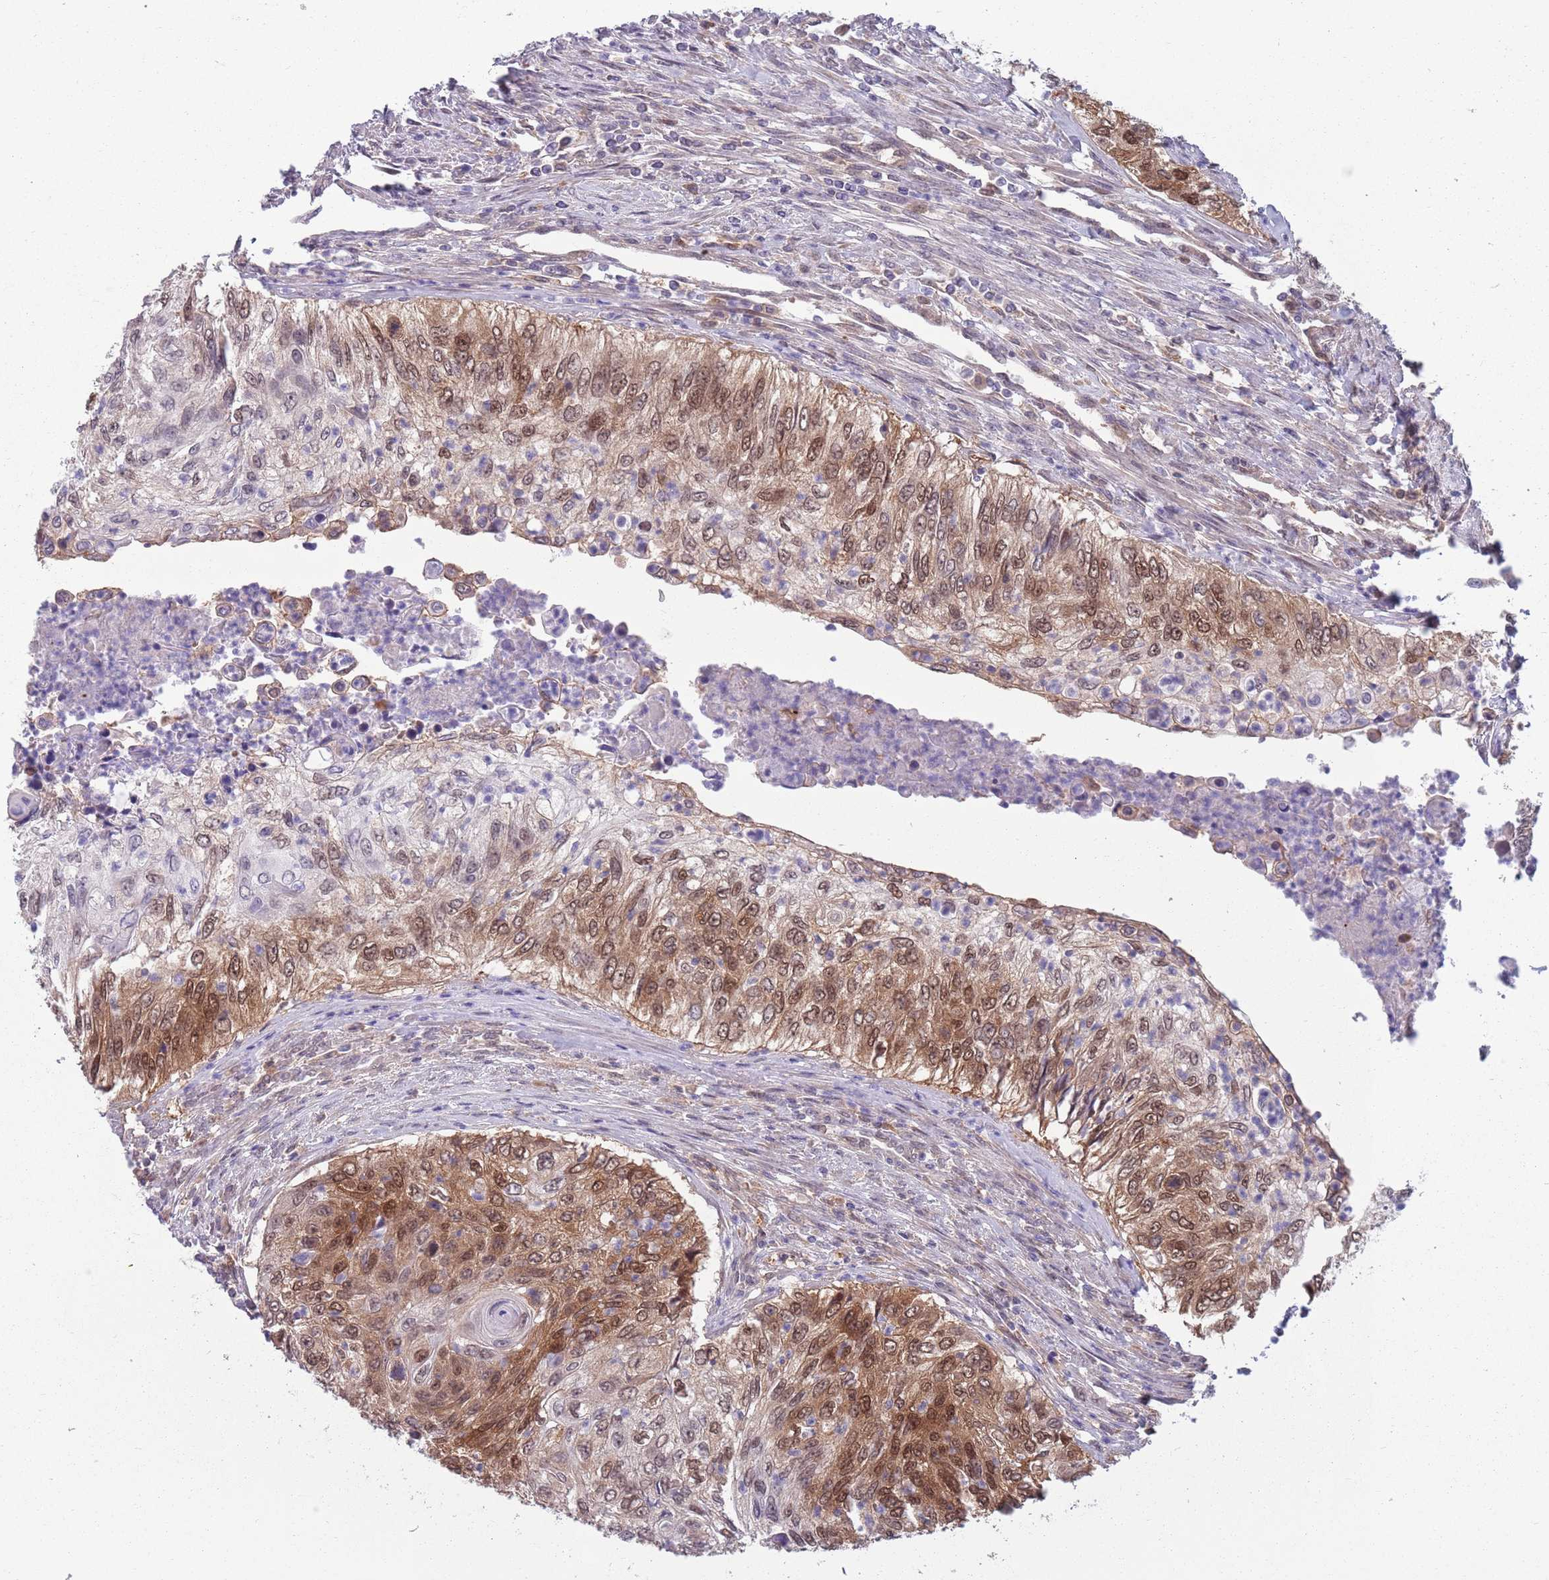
{"staining": {"intensity": "moderate", "quantity": ">75%", "location": "cytoplasmic/membranous,nuclear"}, "tissue": "urothelial cancer", "cell_type": "Tumor cells", "image_type": "cancer", "snomed": [{"axis": "morphology", "description": "Urothelial carcinoma, High grade"}, {"axis": "topography", "description": "Urinary bladder"}], "caption": "An image showing moderate cytoplasmic/membranous and nuclear expression in about >75% of tumor cells in high-grade urothelial carcinoma, as visualized by brown immunohistochemical staining.", "gene": "CLNS1A", "patient": {"sex": "female", "age": 60}}